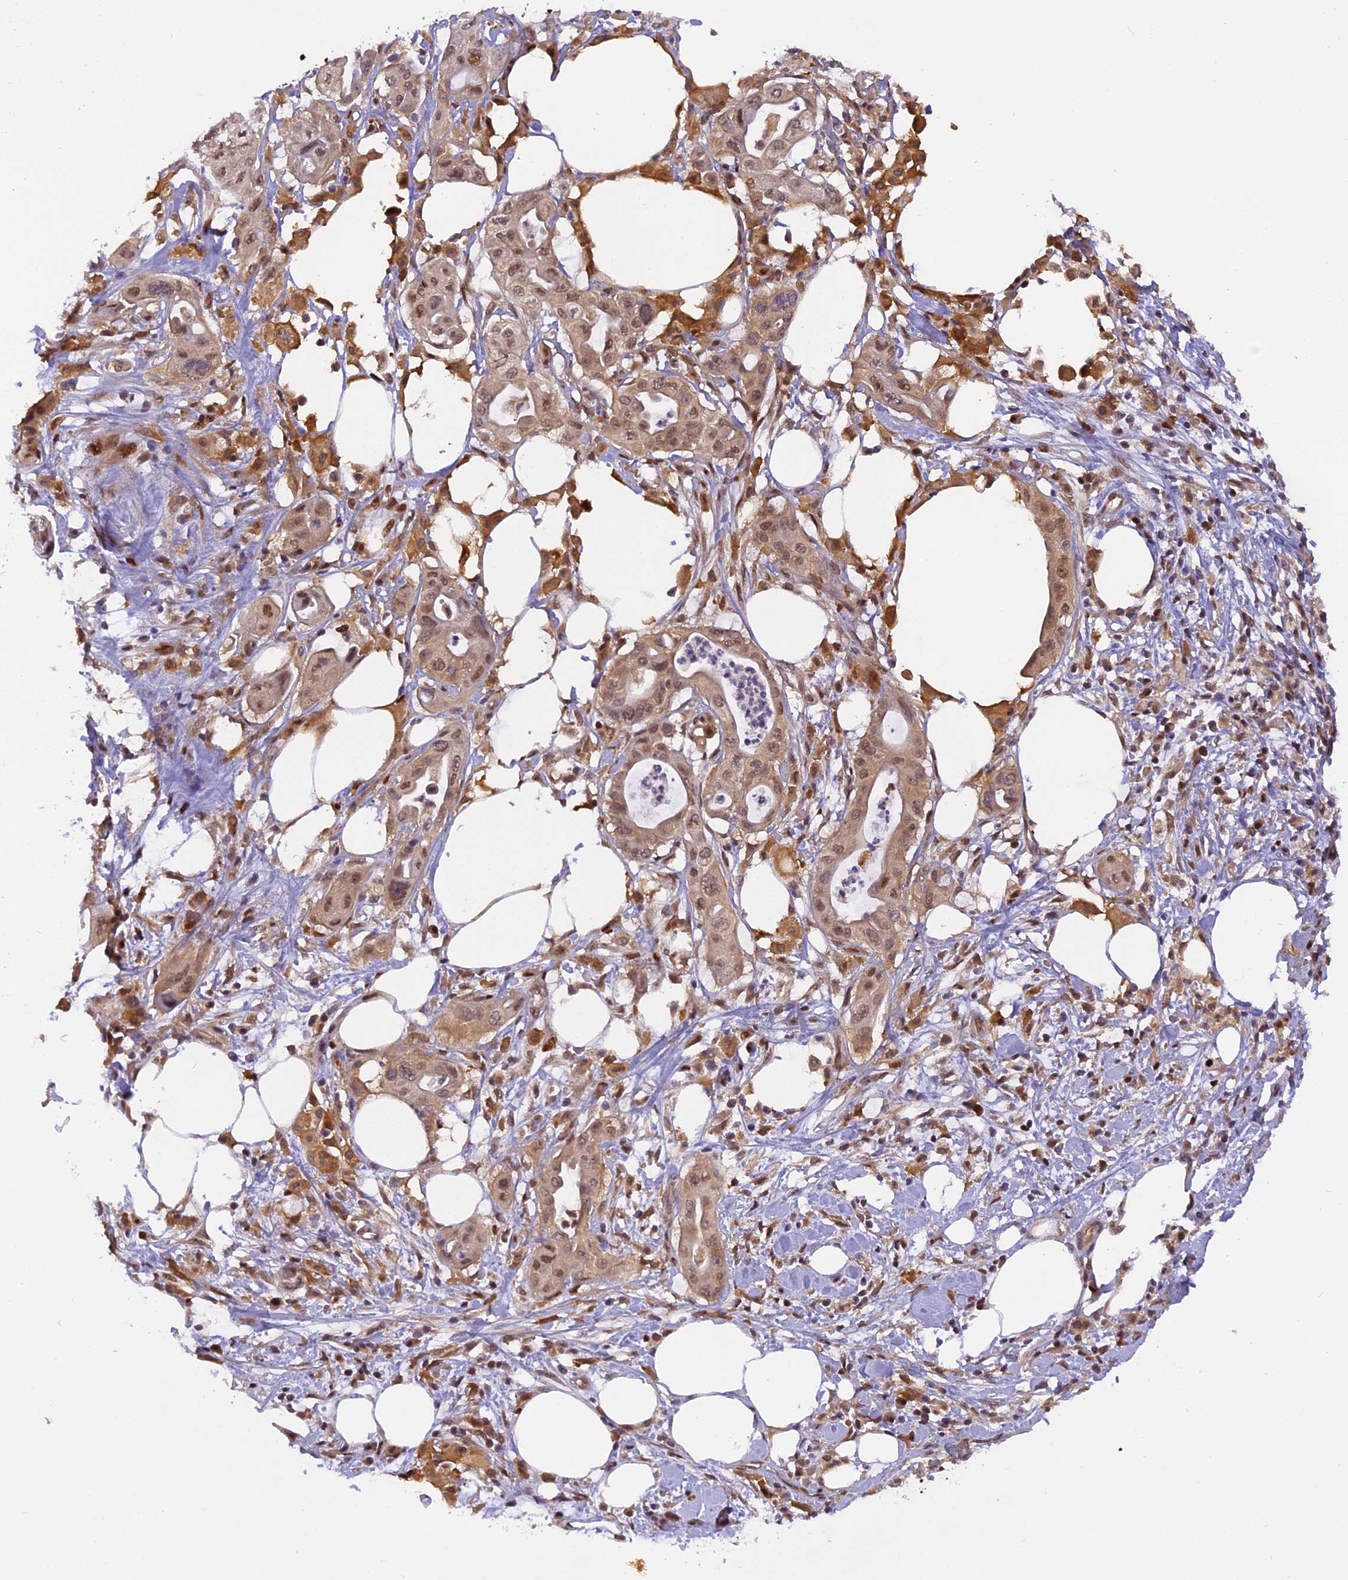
{"staining": {"intensity": "moderate", "quantity": ">75%", "location": "cytoplasmic/membranous,nuclear"}, "tissue": "pancreatic cancer", "cell_type": "Tumor cells", "image_type": "cancer", "snomed": [{"axis": "morphology", "description": "Adenocarcinoma, NOS"}, {"axis": "topography", "description": "Pancreas"}], "caption": "Pancreatic adenocarcinoma stained with a brown dye shows moderate cytoplasmic/membranous and nuclear positive positivity in about >75% of tumor cells.", "gene": "RABGGTA", "patient": {"sex": "male", "age": 68}}